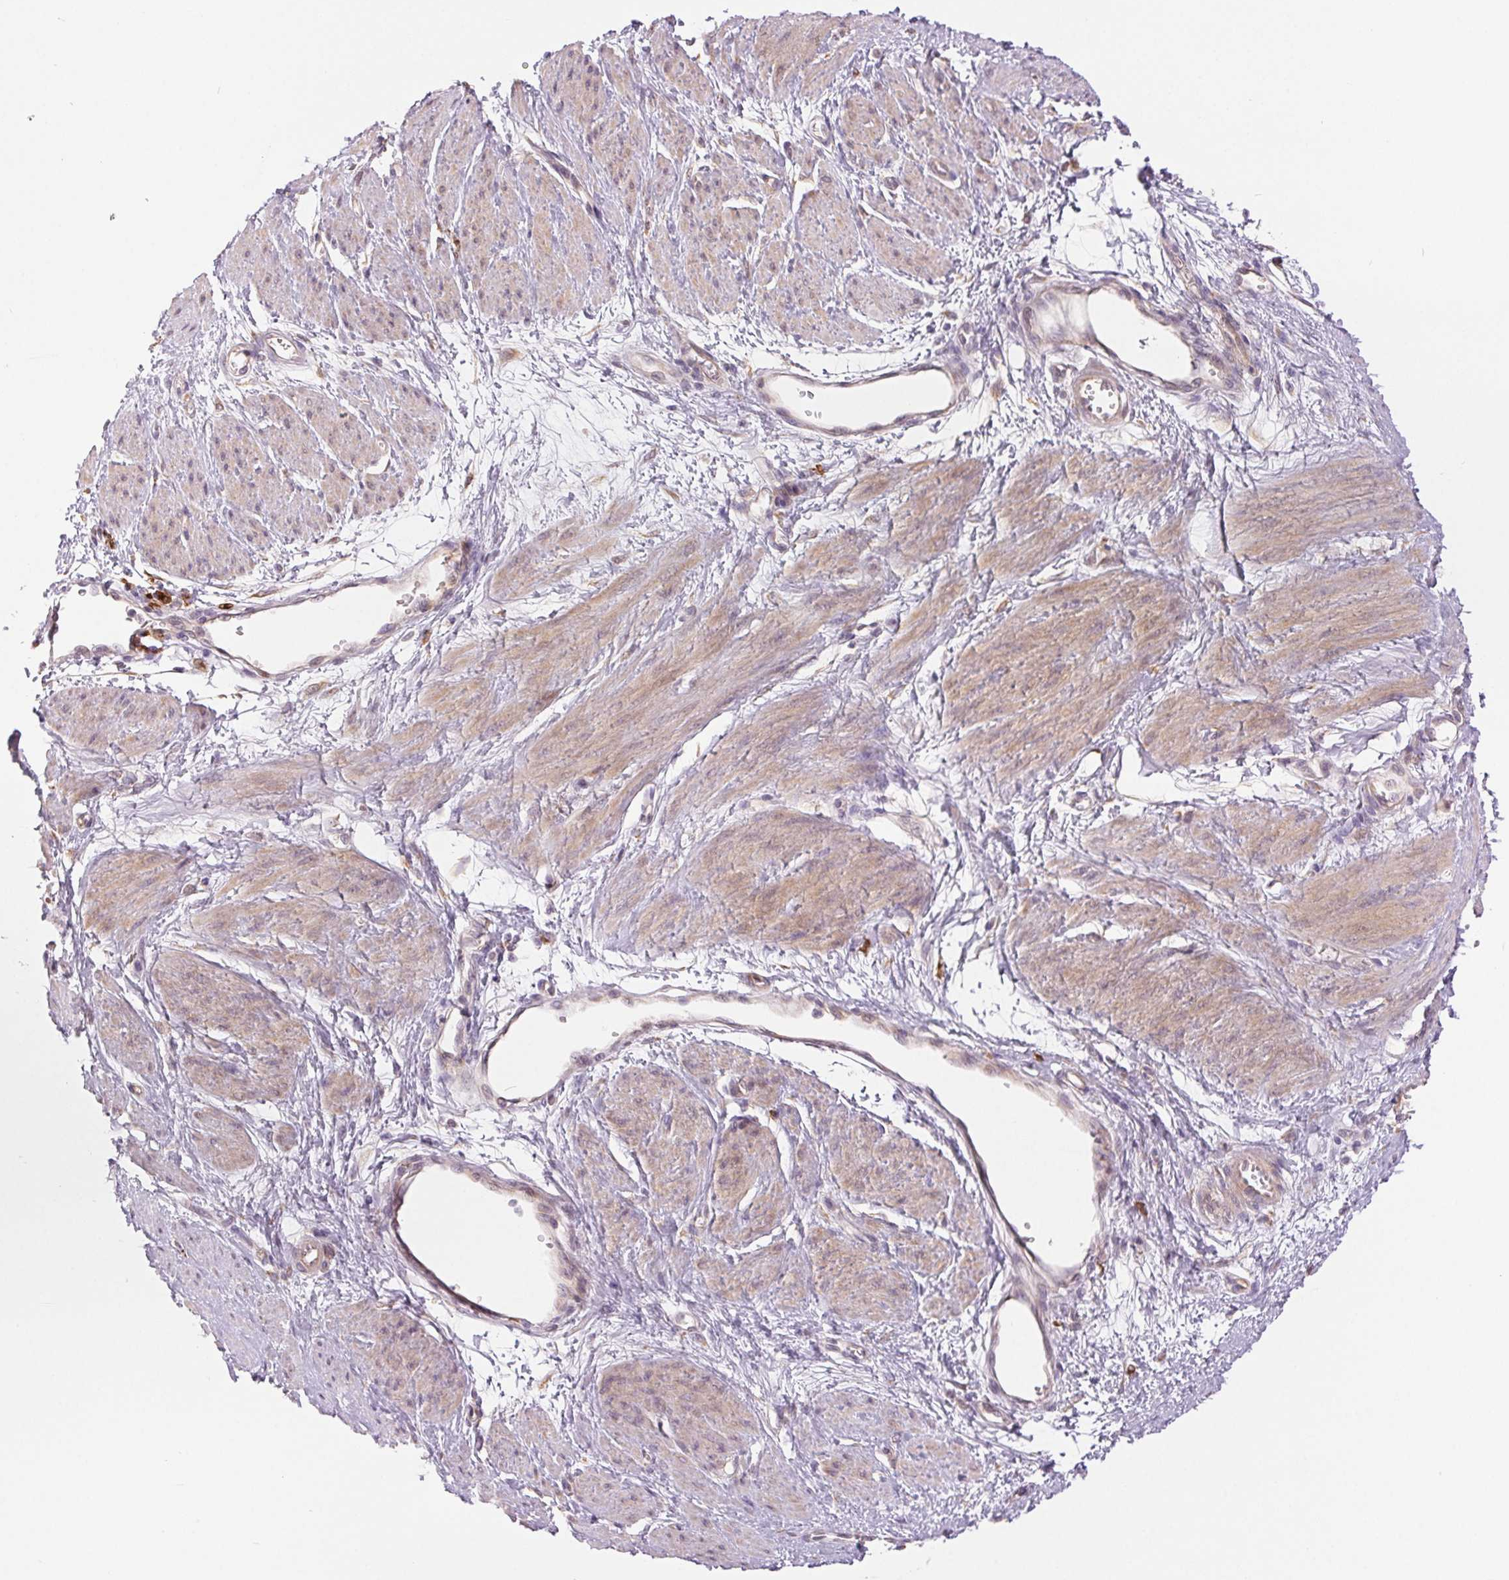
{"staining": {"intensity": "weak", "quantity": "25%-75%", "location": "cytoplasmic/membranous"}, "tissue": "smooth muscle", "cell_type": "Smooth muscle cells", "image_type": "normal", "snomed": [{"axis": "morphology", "description": "Normal tissue, NOS"}, {"axis": "topography", "description": "Smooth muscle"}, {"axis": "topography", "description": "Uterus"}], "caption": "DAB immunohistochemical staining of normal smooth muscle exhibits weak cytoplasmic/membranous protein positivity in about 25%-75% of smooth muscle cells. The staining was performed using DAB (3,3'-diaminobenzidine), with brown indicating positive protein expression. Nuclei are stained blue with hematoxylin.", "gene": "METTL17", "patient": {"sex": "female", "age": 39}}